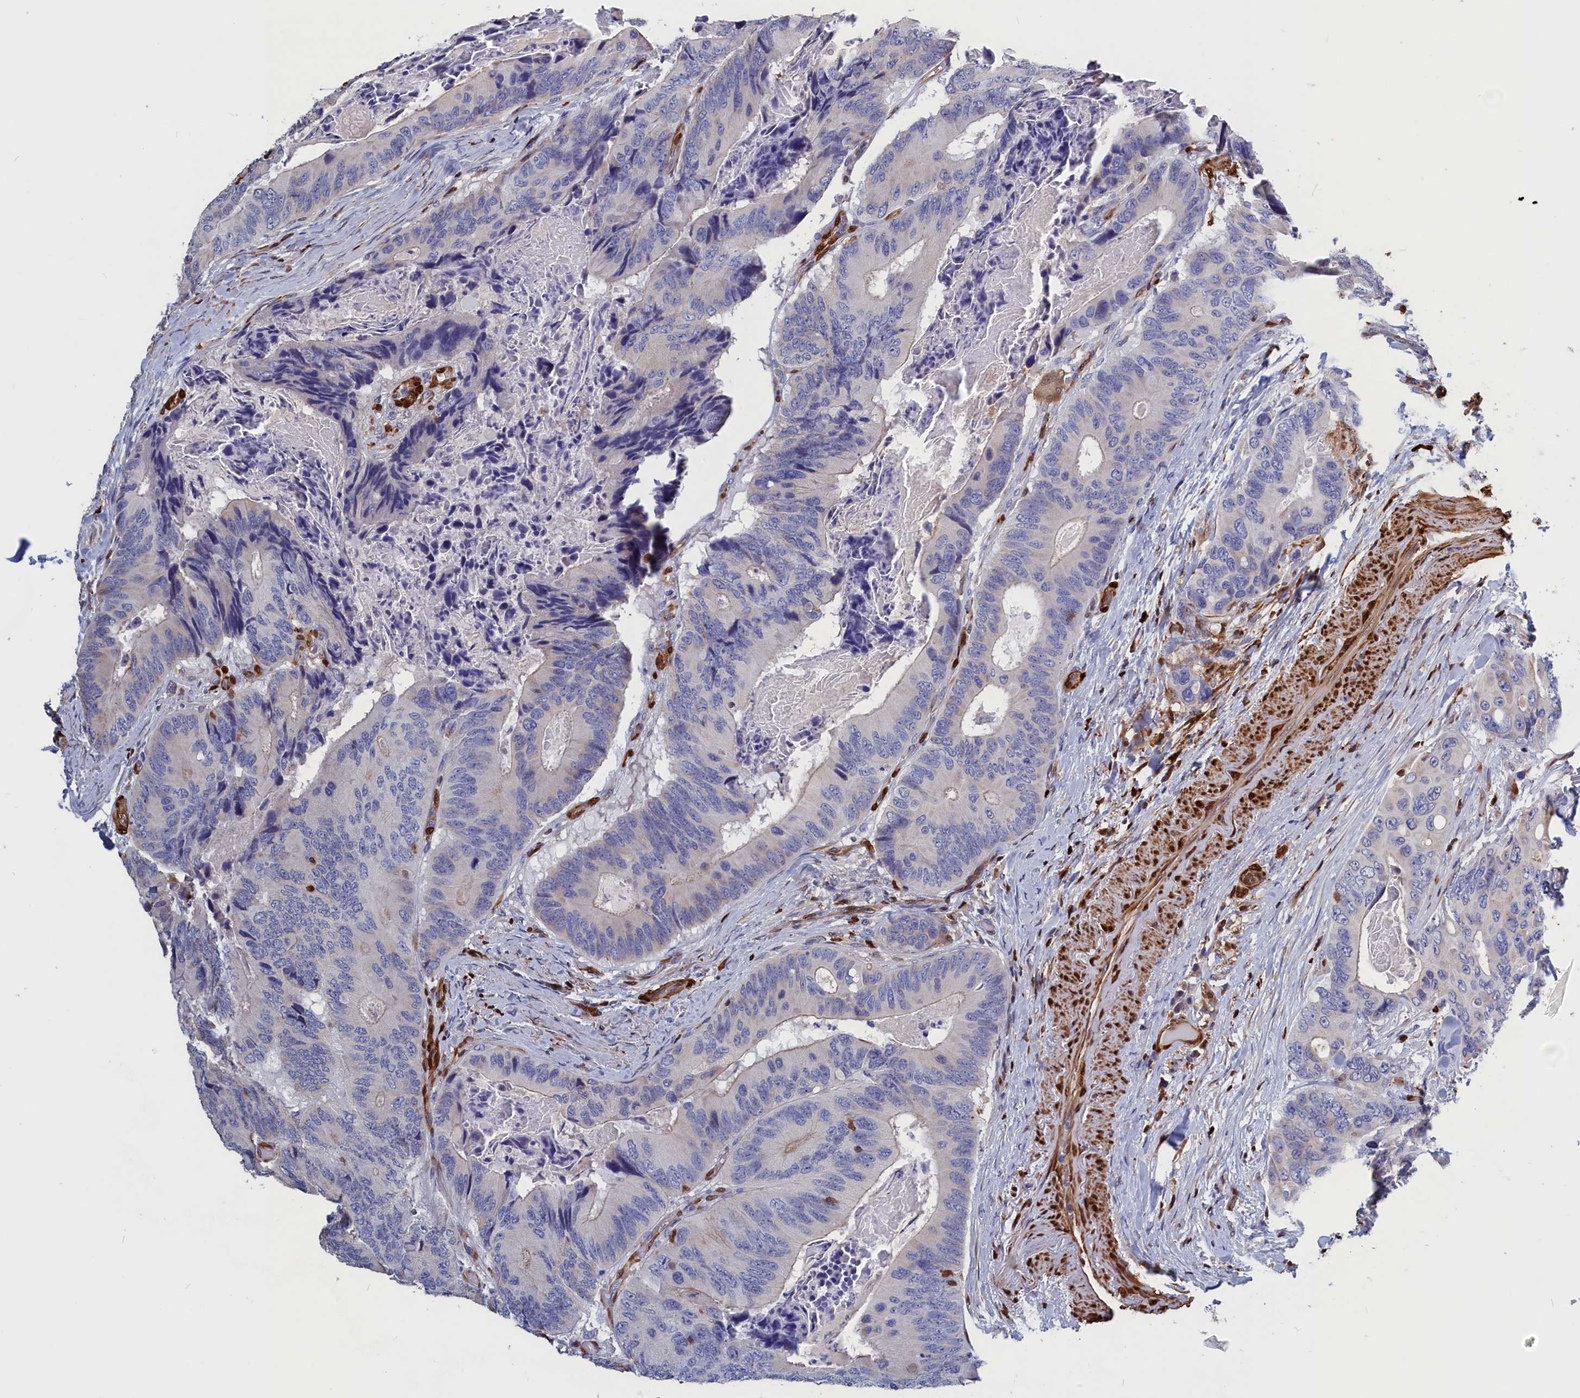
{"staining": {"intensity": "negative", "quantity": "none", "location": "none"}, "tissue": "colorectal cancer", "cell_type": "Tumor cells", "image_type": "cancer", "snomed": [{"axis": "morphology", "description": "Adenocarcinoma, NOS"}, {"axis": "topography", "description": "Colon"}], "caption": "An image of human colorectal cancer (adenocarcinoma) is negative for staining in tumor cells.", "gene": "CRIP1", "patient": {"sex": "male", "age": 84}}